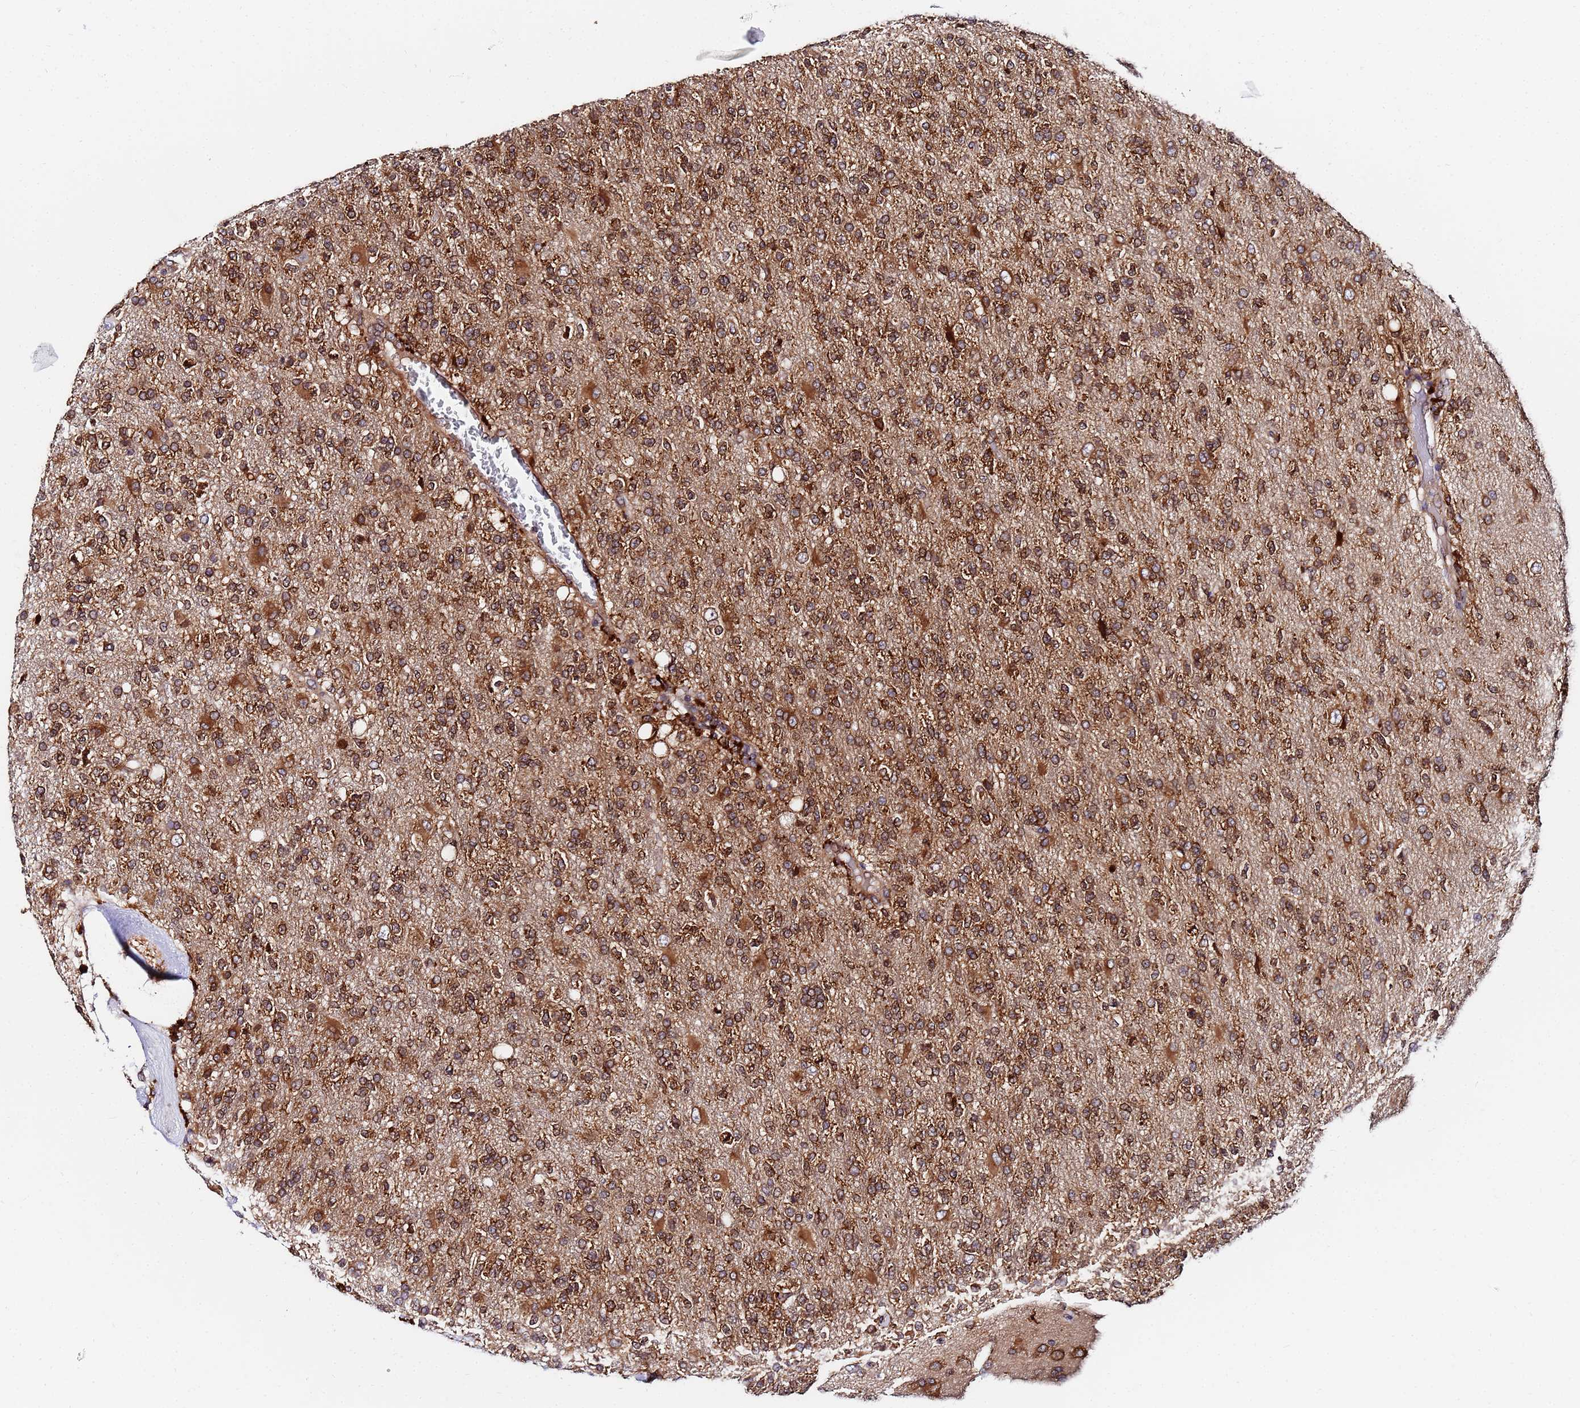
{"staining": {"intensity": "moderate", "quantity": ">75%", "location": "cytoplasmic/membranous"}, "tissue": "glioma", "cell_type": "Tumor cells", "image_type": "cancer", "snomed": [{"axis": "morphology", "description": "Glioma, malignant, High grade"}, {"axis": "topography", "description": "Brain"}], "caption": "Immunohistochemistry (IHC) photomicrograph of neoplastic tissue: human malignant high-grade glioma stained using IHC displays medium levels of moderate protein expression localized specifically in the cytoplasmic/membranous of tumor cells, appearing as a cytoplasmic/membranous brown color.", "gene": "UNC93B1", "patient": {"sex": "male", "age": 56}}